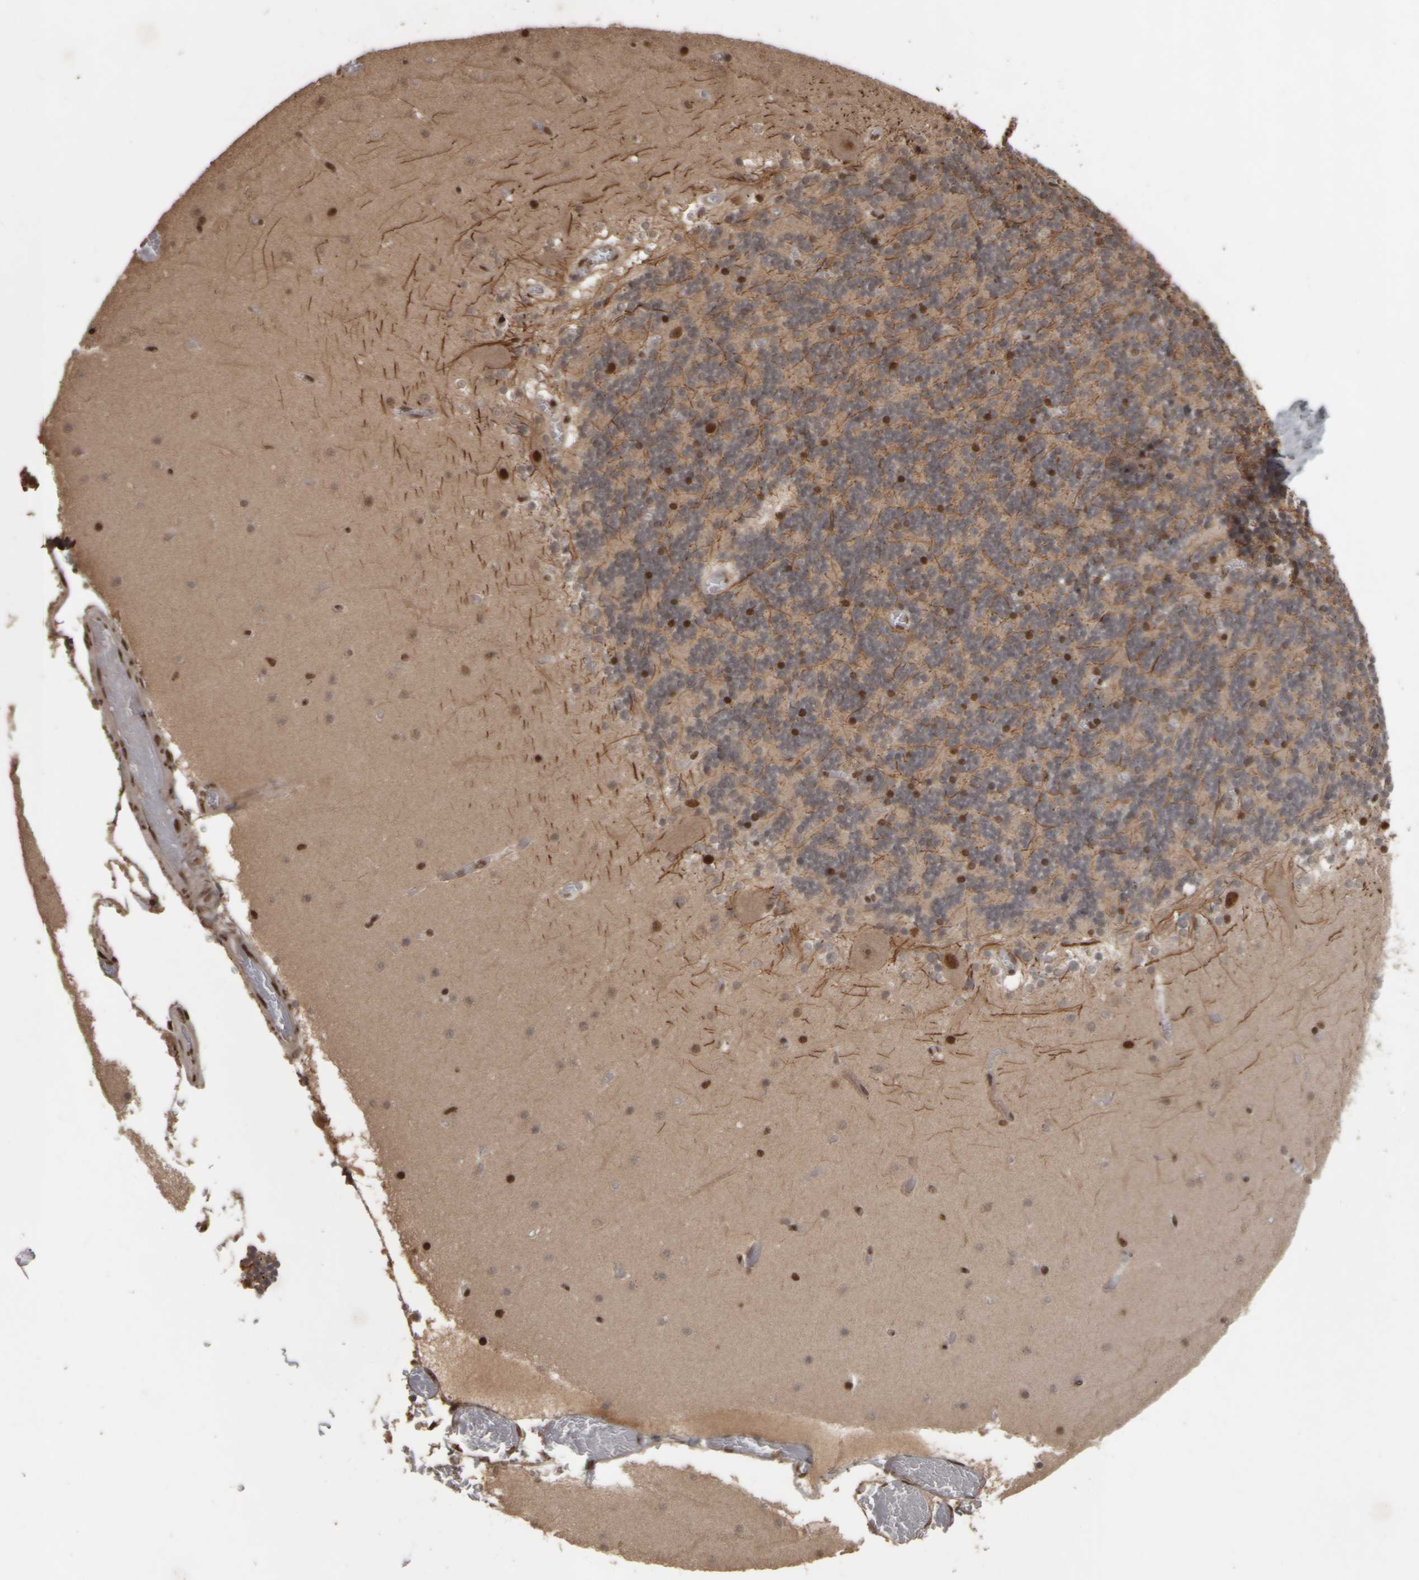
{"staining": {"intensity": "moderate", "quantity": "25%-75%", "location": "nuclear"}, "tissue": "cerebellum", "cell_type": "Cells in granular layer", "image_type": "normal", "snomed": [{"axis": "morphology", "description": "Normal tissue, NOS"}, {"axis": "topography", "description": "Cerebellum"}], "caption": "Approximately 25%-75% of cells in granular layer in benign cerebellum show moderate nuclear protein staining as visualized by brown immunohistochemical staining.", "gene": "ZFHX4", "patient": {"sex": "female", "age": 28}}